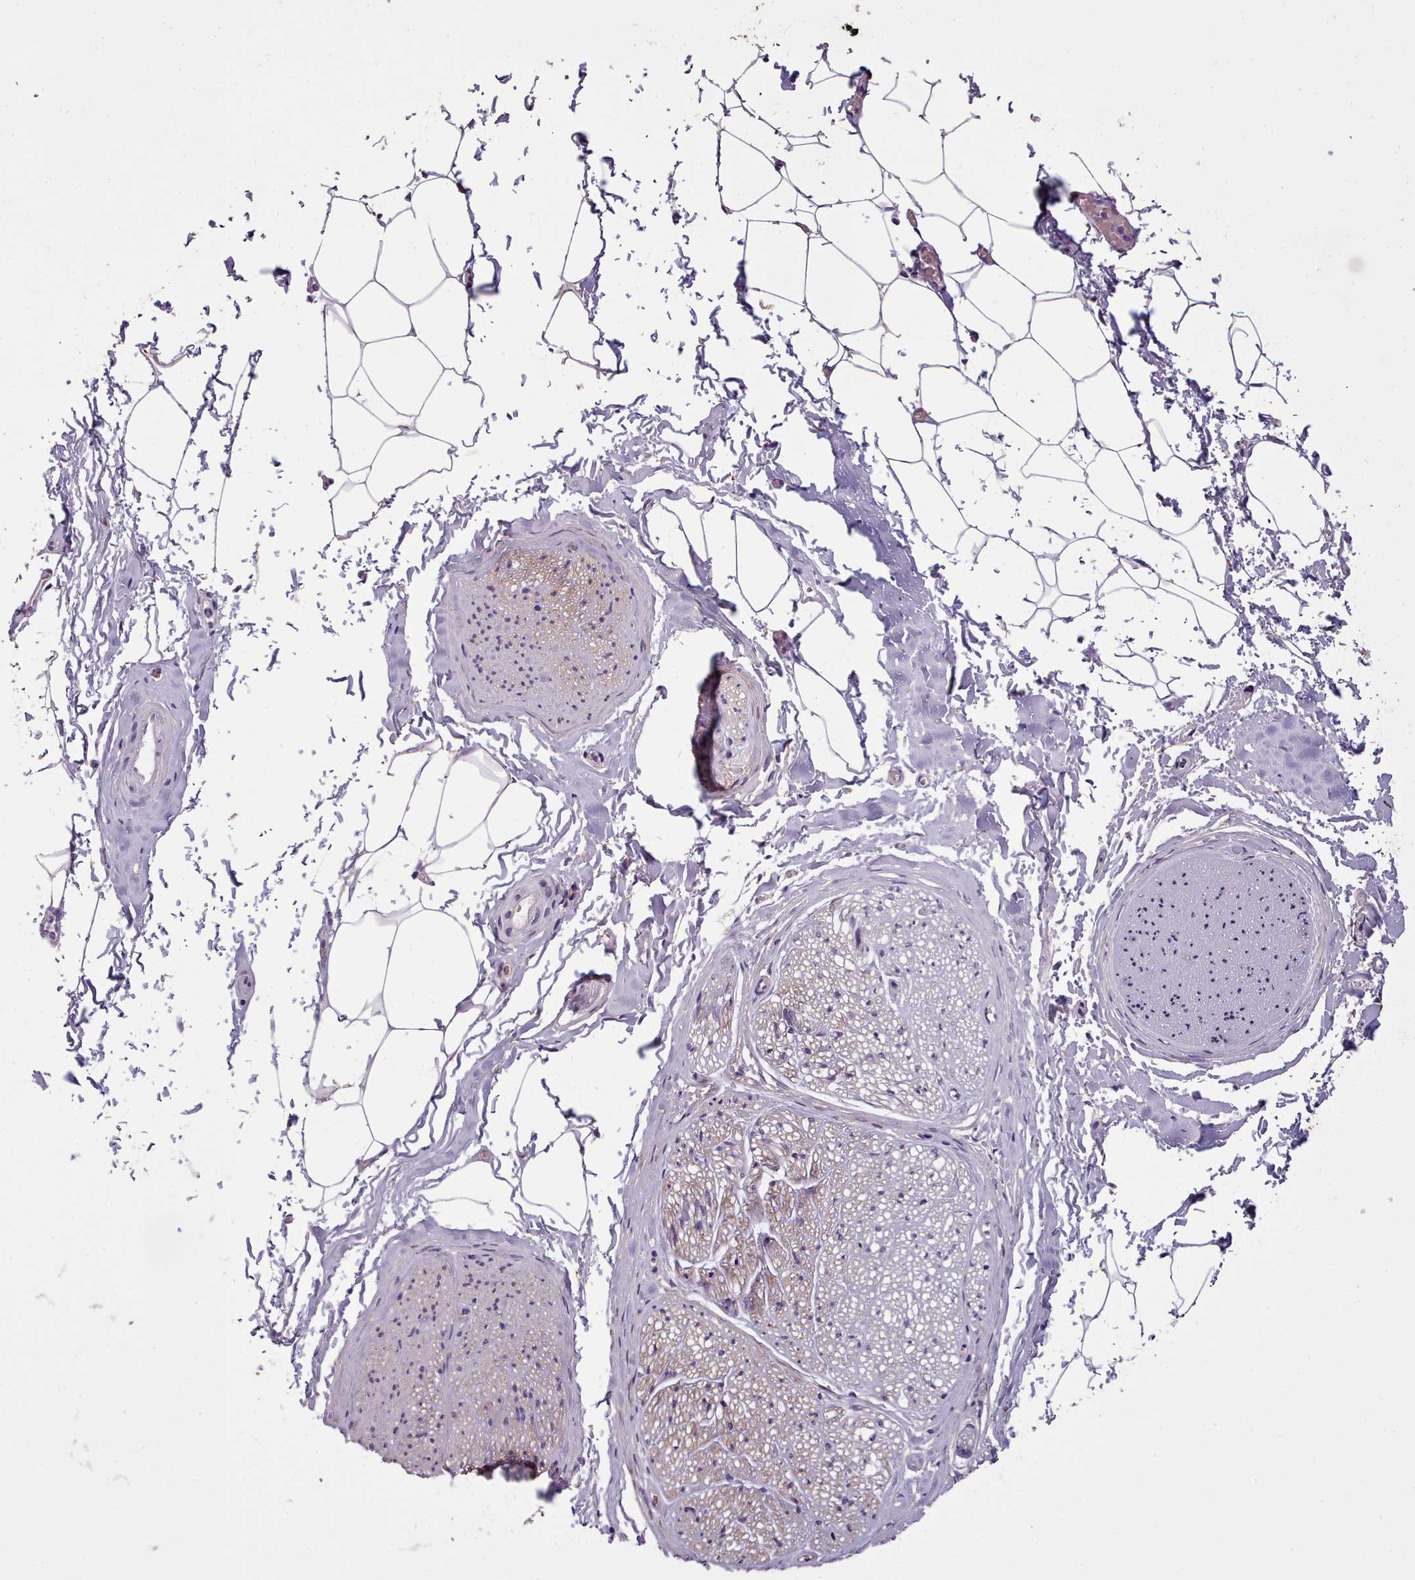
{"staining": {"intensity": "negative", "quantity": "none", "location": "none"}, "tissue": "adipose tissue", "cell_type": "Adipocytes", "image_type": "normal", "snomed": [{"axis": "morphology", "description": "Normal tissue, NOS"}, {"axis": "morphology", "description": "Adenocarcinoma, High grade"}, {"axis": "topography", "description": "Prostate"}, {"axis": "topography", "description": "Peripheral nerve tissue"}], "caption": "Immunohistochemistry of unremarkable human adipose tissue demonstrates no staining in adipocytes. (Stains: DAB (3,3'-diaminobenzidine) IHC with hematoxylin counter stain, Microscopy: brightfield microscopy at high magnification).", "gene": "PLD4", "patient": {"sex": "male", "age": 68}}